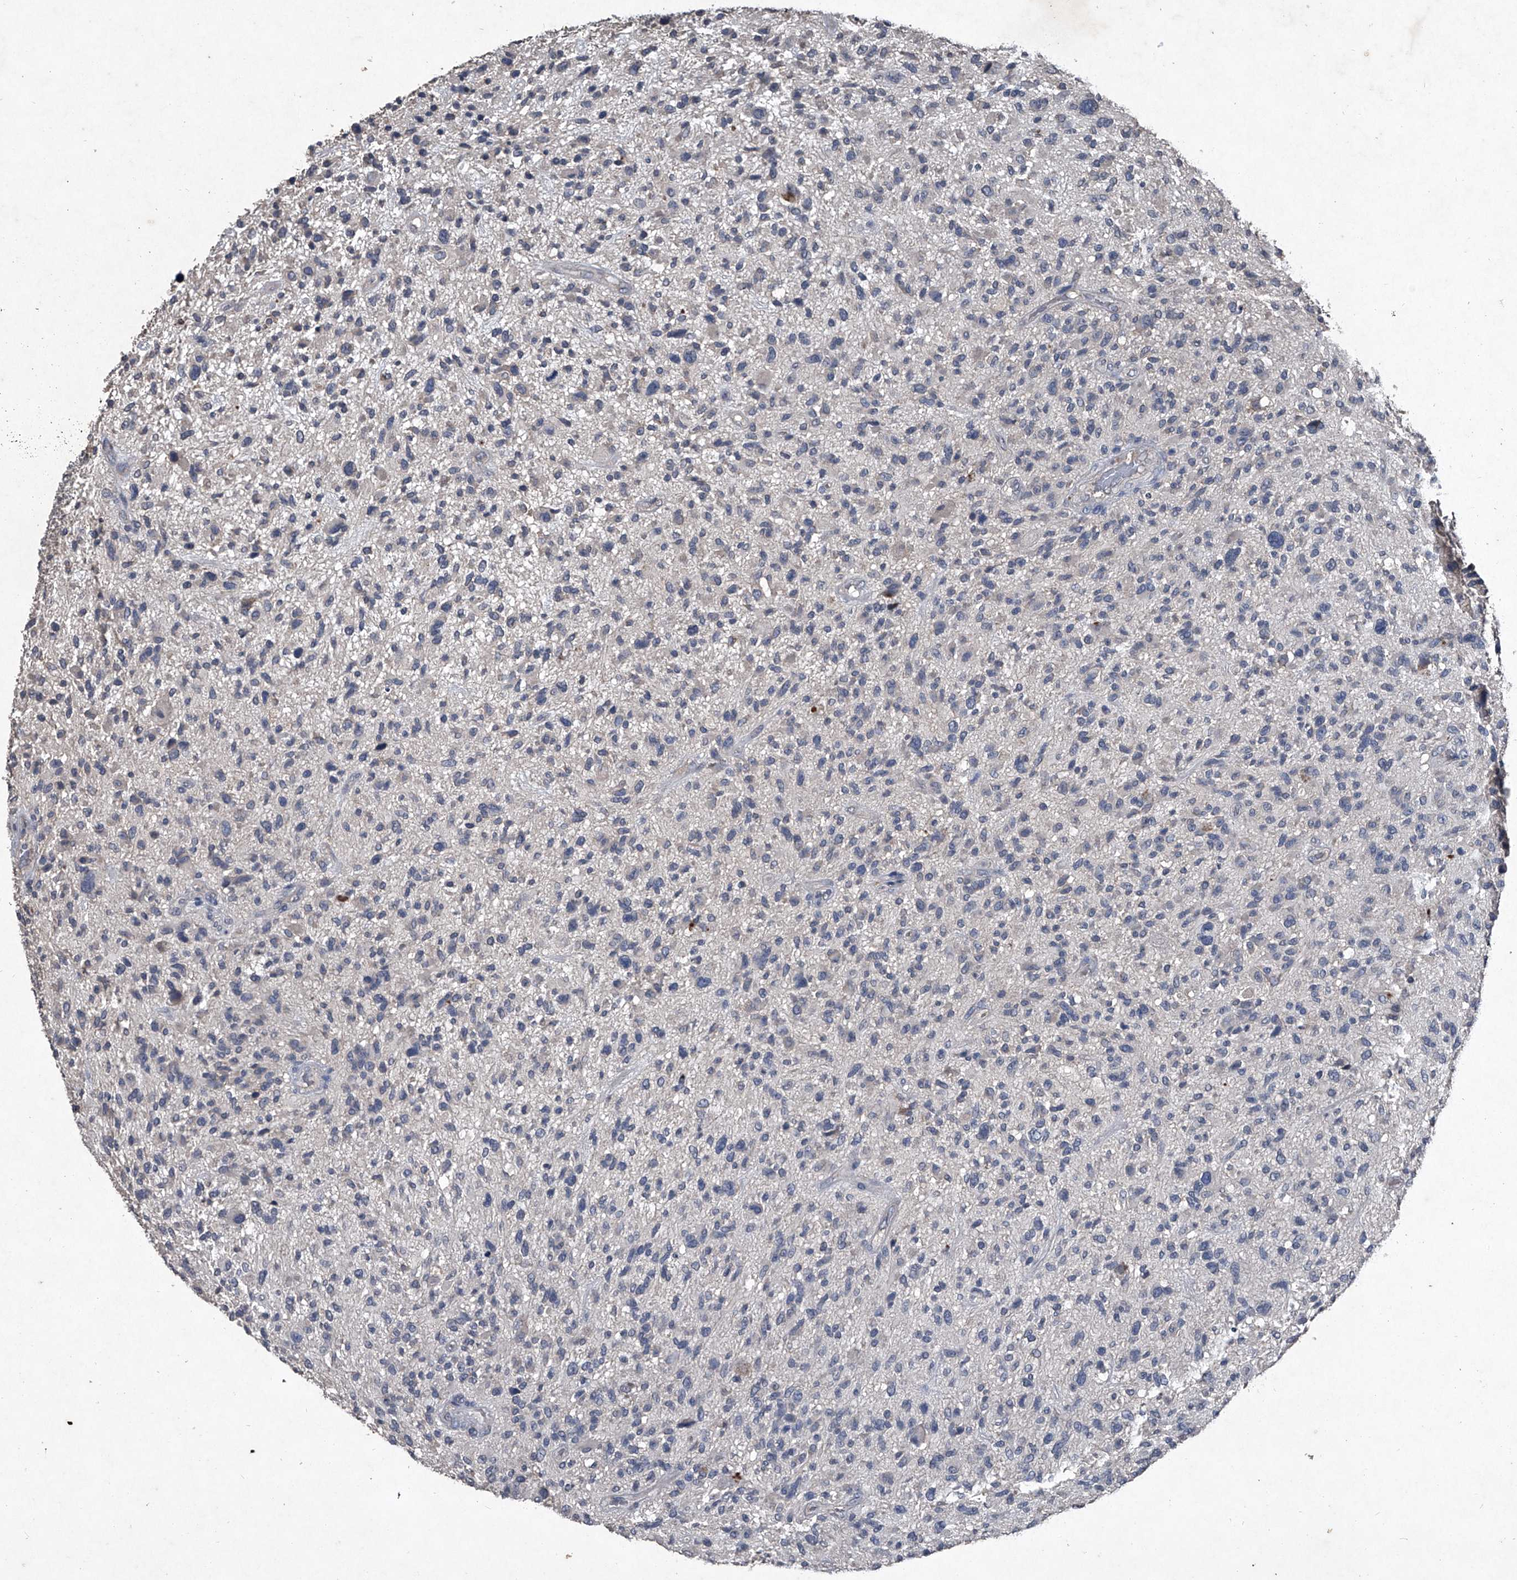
{"staining": {"intensity": "negative", "quantity": "none", "location": "none"}, "tissue": "glioma", "cell_type": "Tumor cells", "image_type": "cancer", "snomed": [{"axis": "morphology", "description": "Glioma, malignant, High grade"}, {"axis": "topography", "description": "Brain"}], "caption": "Immunohistochemistry image of neoplastic tissue: human high-grade glioma (malignant) stained with DAB (3,3'-diaminobenzidine) demonstrates no significant protein expression in tumor cells.", "gene": "MAPKAP1", "patient": {"sex": "male", "age": 47}}